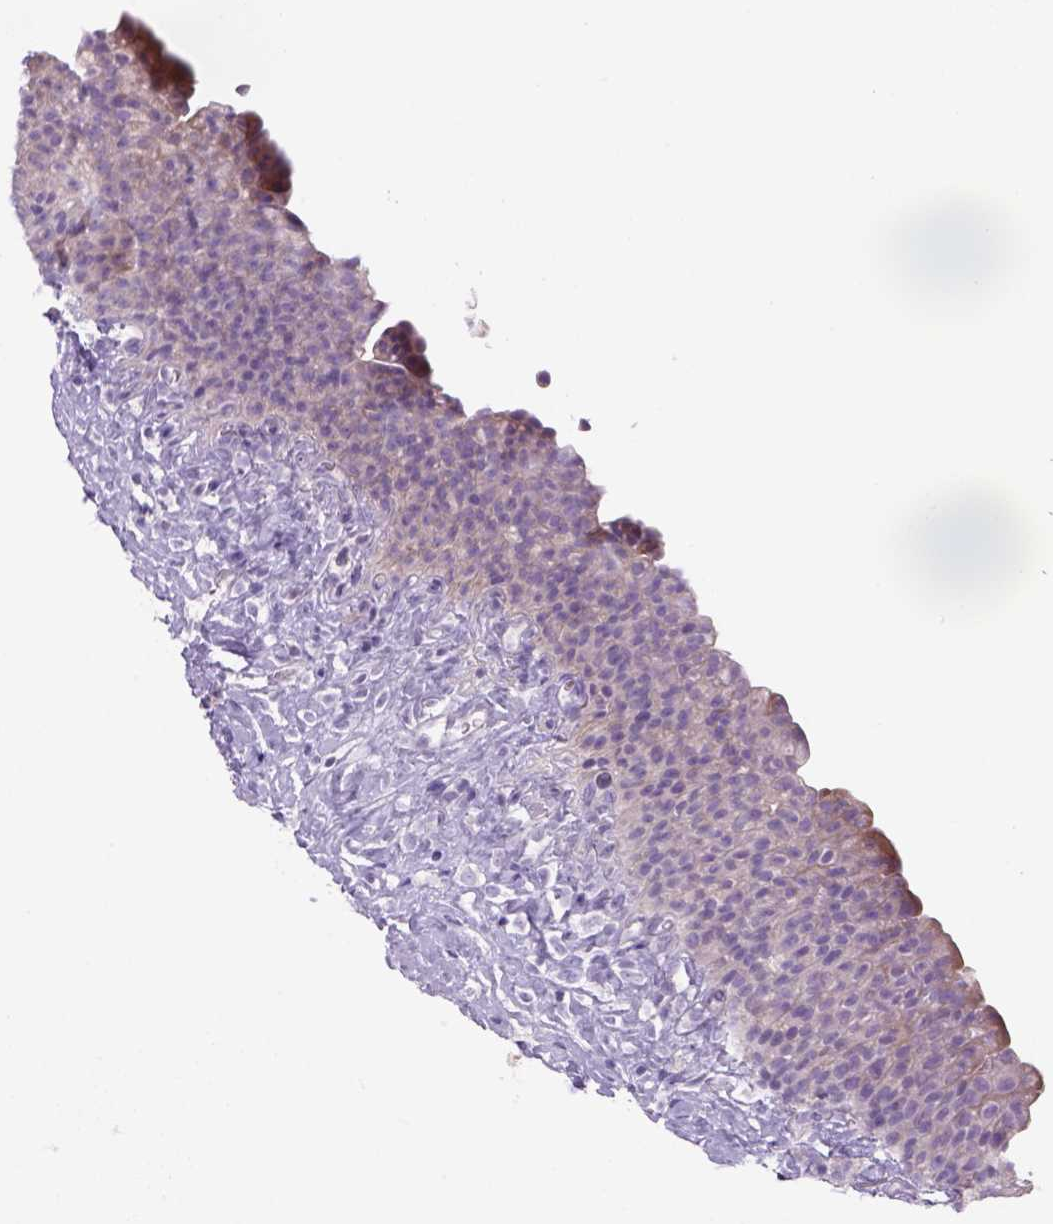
{"staining": {"intensity": "weak", "quantity": "25%-75%", "location": "cytoplasmic/membranous"}, "tissue": "urinary bladder", "cell_type": "Urothelial cells", "image_type": "normal", "snomed": [{"axis": "morphology", "description": "Normal tissue, NOS"}, {"axis": "topography", "description": "Urinary bladder"}], "caption": "This histopathology image exhibits IHC staining of unremarkable human urinary bladder, with low weak cytoplasmic/membranous staining in about 25%-75% of urothelial cells.", "gene": "ADGRV1", "patient": {"sex": "male", "age": 76}}